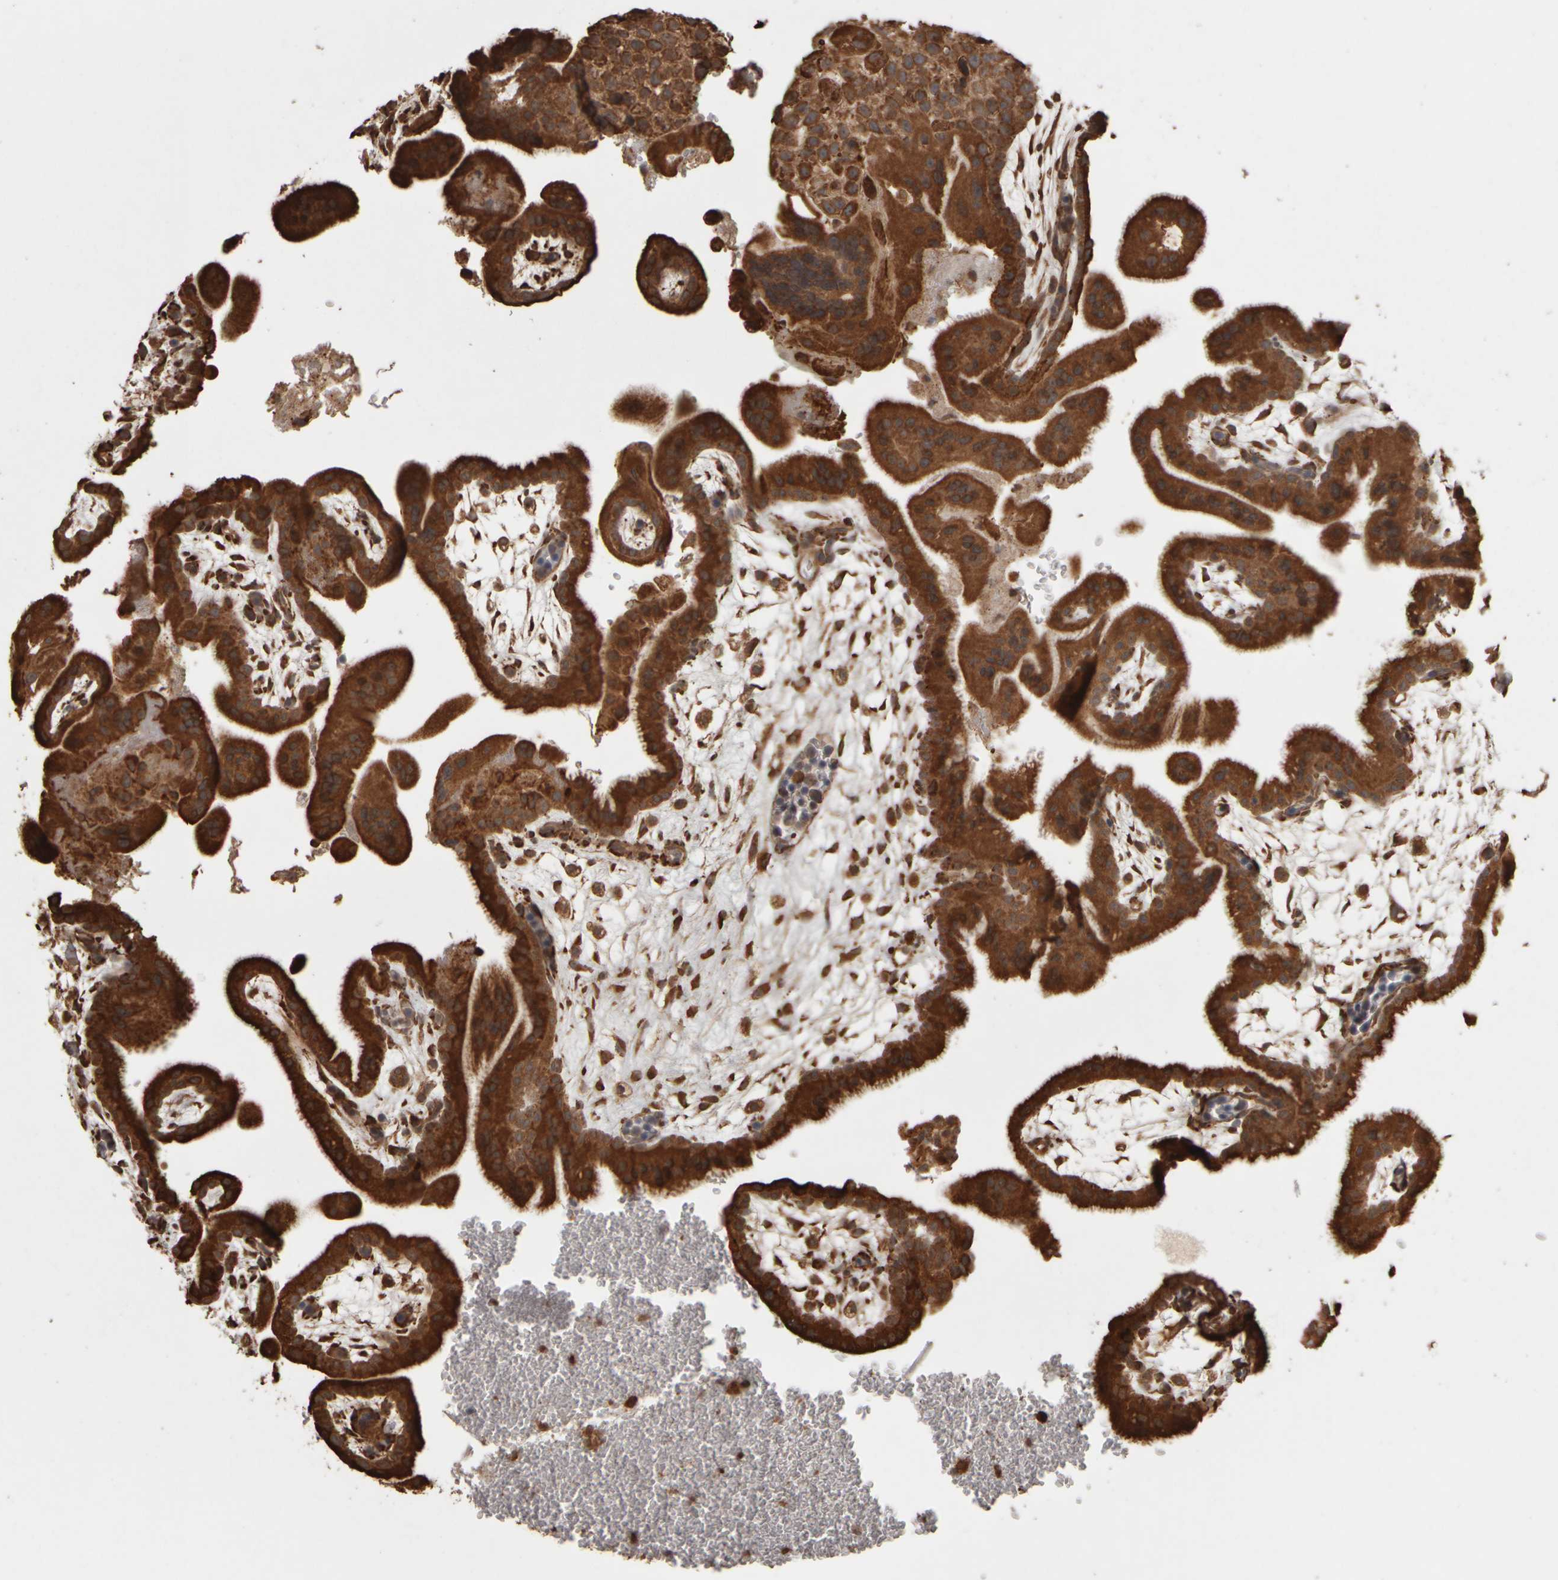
{"staining": {"intensity": "strong", "quantity": ">75%", "location": "cytoplasmic/membranous"}, "tissue": "placenta", "cell_type": "Decidual cells", "image_type": "normal", "snomed": [{"axis": "morphology", "description": "Normal tissue, NOS"}, {"axis": "topography", "description": "Placenta"}], "caption": "The immunohistochemical stain labels strong cytoplasmic/membranous staining in decidual cells of unremarkable placenta.", "gene": "AGBL3", "patient": {"sex": "female", "age": 35}}